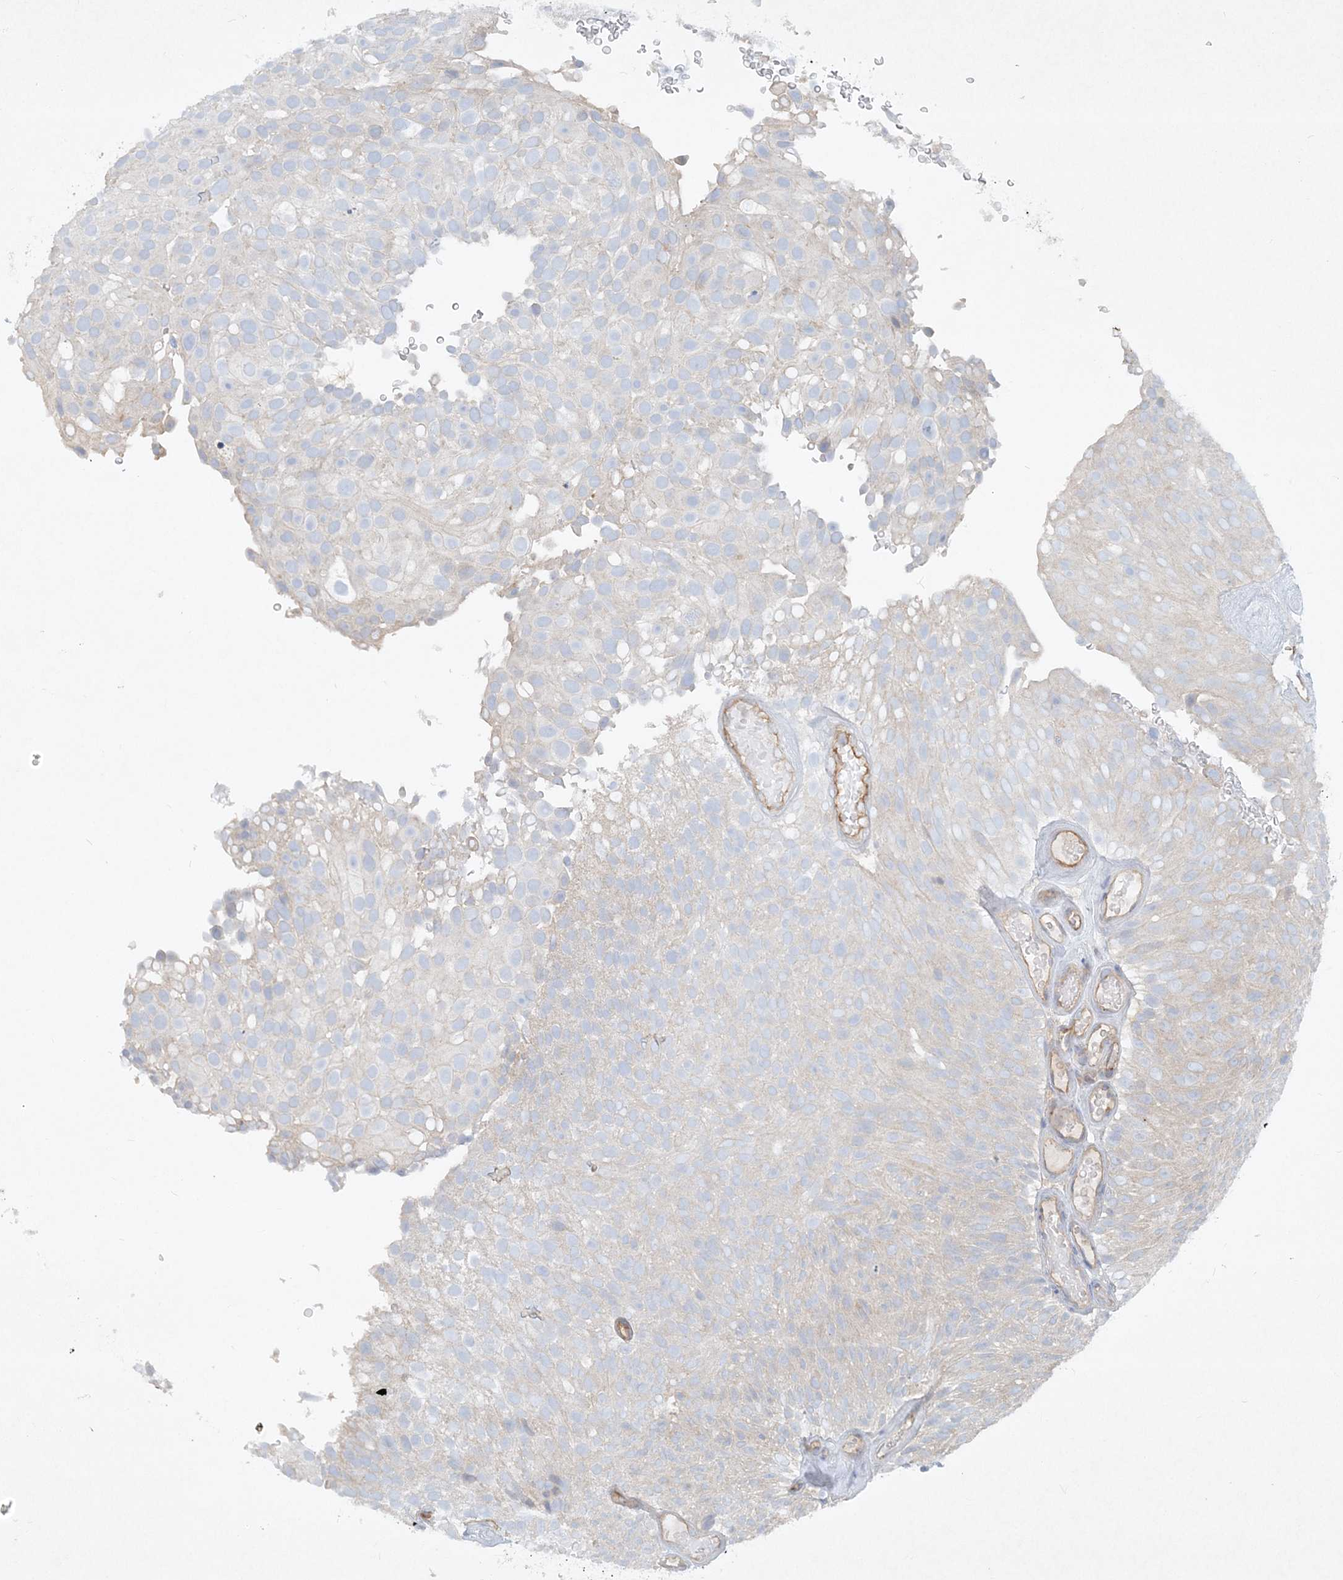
{"staining": {"intensity": "negative", "quantity": "none", "location": "none"}, "tissue": "urothelial cancer", "cell_type": "Tumor cells", "image_type": "cancer", "snomed": [{"axis": "morphology", "description": "Urothelial carcinoma, Low grade"}, {"axis": "topography", "description": "Urinary bladder"}], "caption": "IHC of human urothelial cancer shows no positivity in tumor cells.", "gene": "ATP11A", "patient": {"sex": "male", "age": 78}}